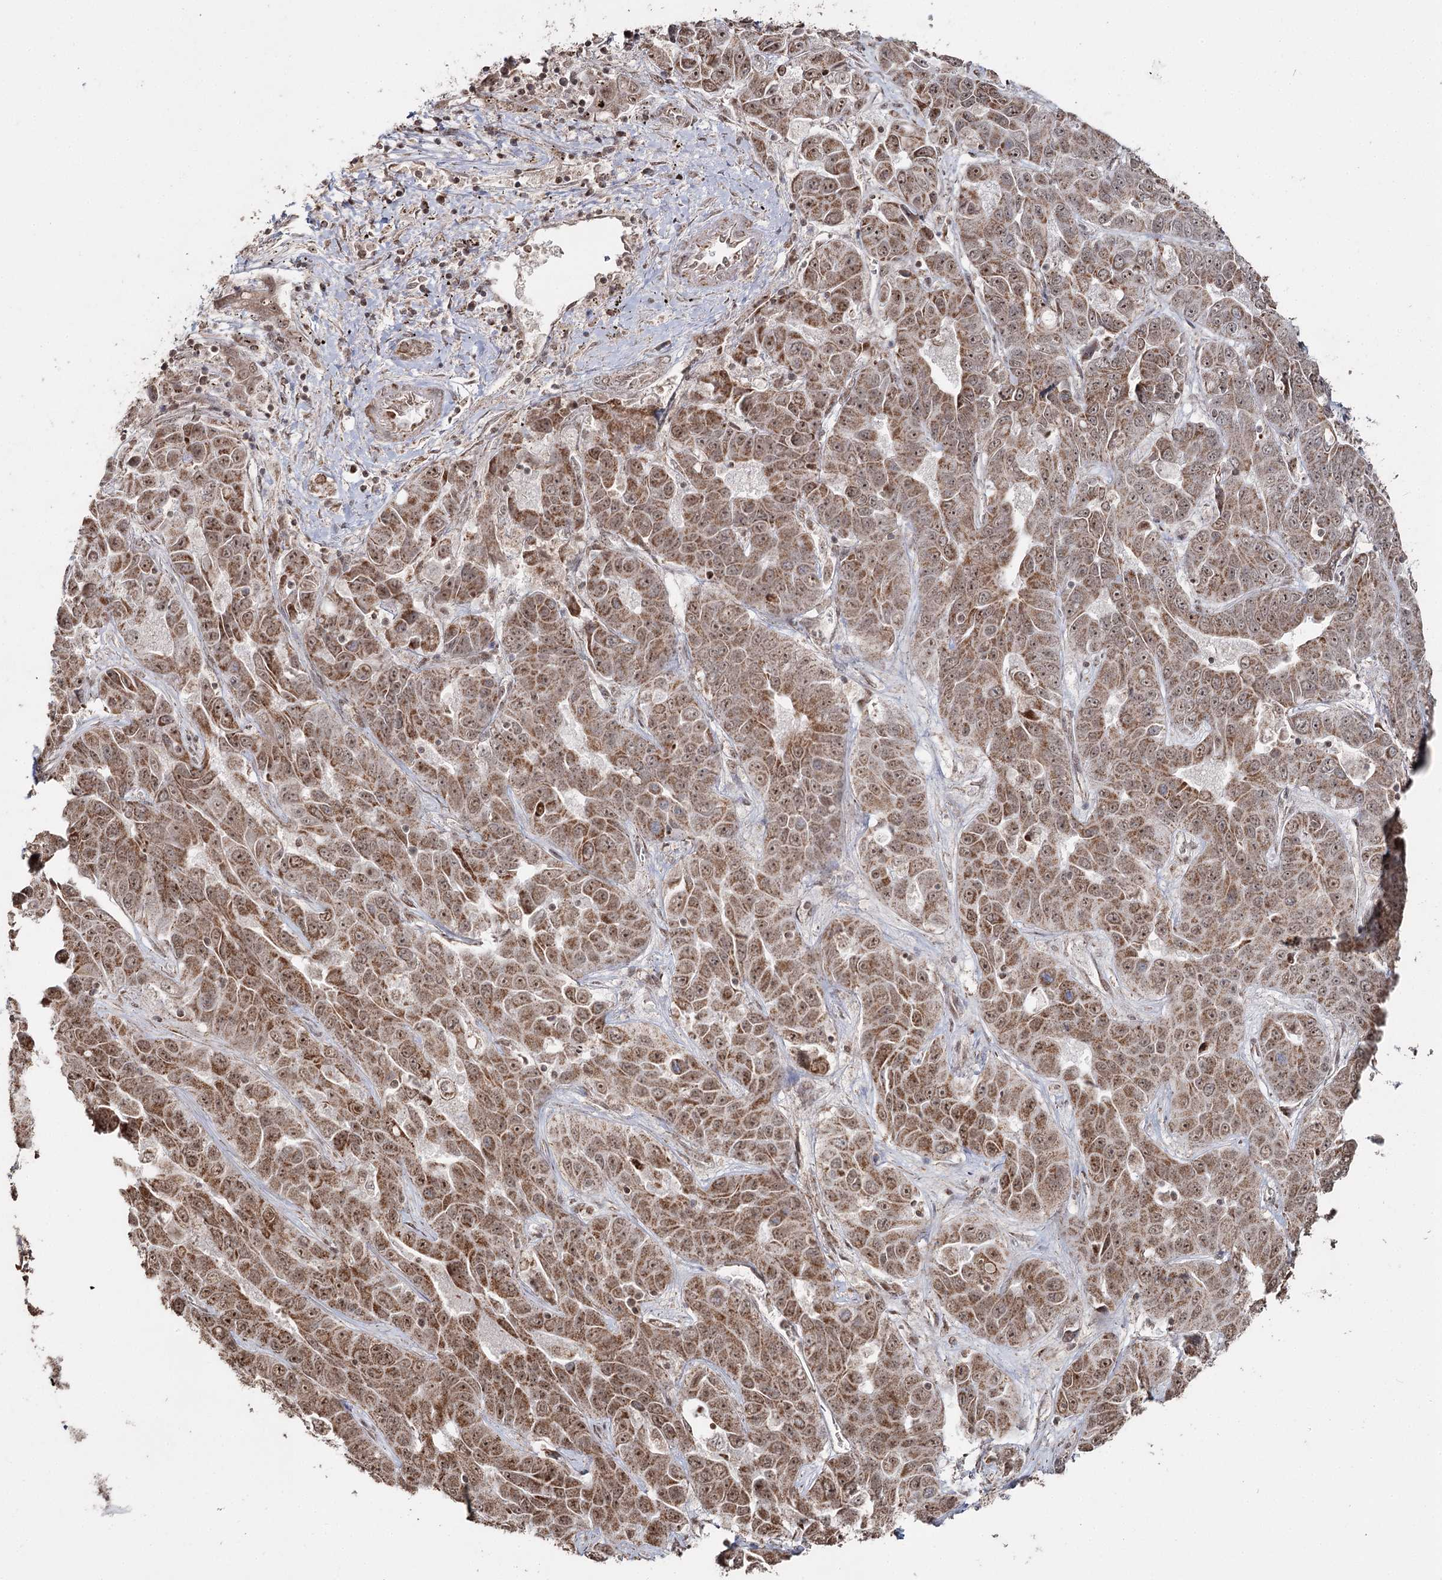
{"staining": {"intensity": "moderate", "quantity": ">75%", "location": "cytoplasmic/membranous,nuclear"}, "tissue": "liver cancer", "cell_type": "Tumor cells", "image_type": "cancer", "snomed": [{"axis": "morphology", "description": "Cholangiocarcinoma"}, {"axis": "topography", "description": "Liver"}], "caption": "Immunohistochemistry image of human liver cholangiocarcinoma stained for a protein (brown), which displays medium levels of moderate cytoplasmic/membranous and nuclear expression in approximately >75% of tumor cells.", "gene": "PDHX", "patient": {"sex": "female", "age": 52}}